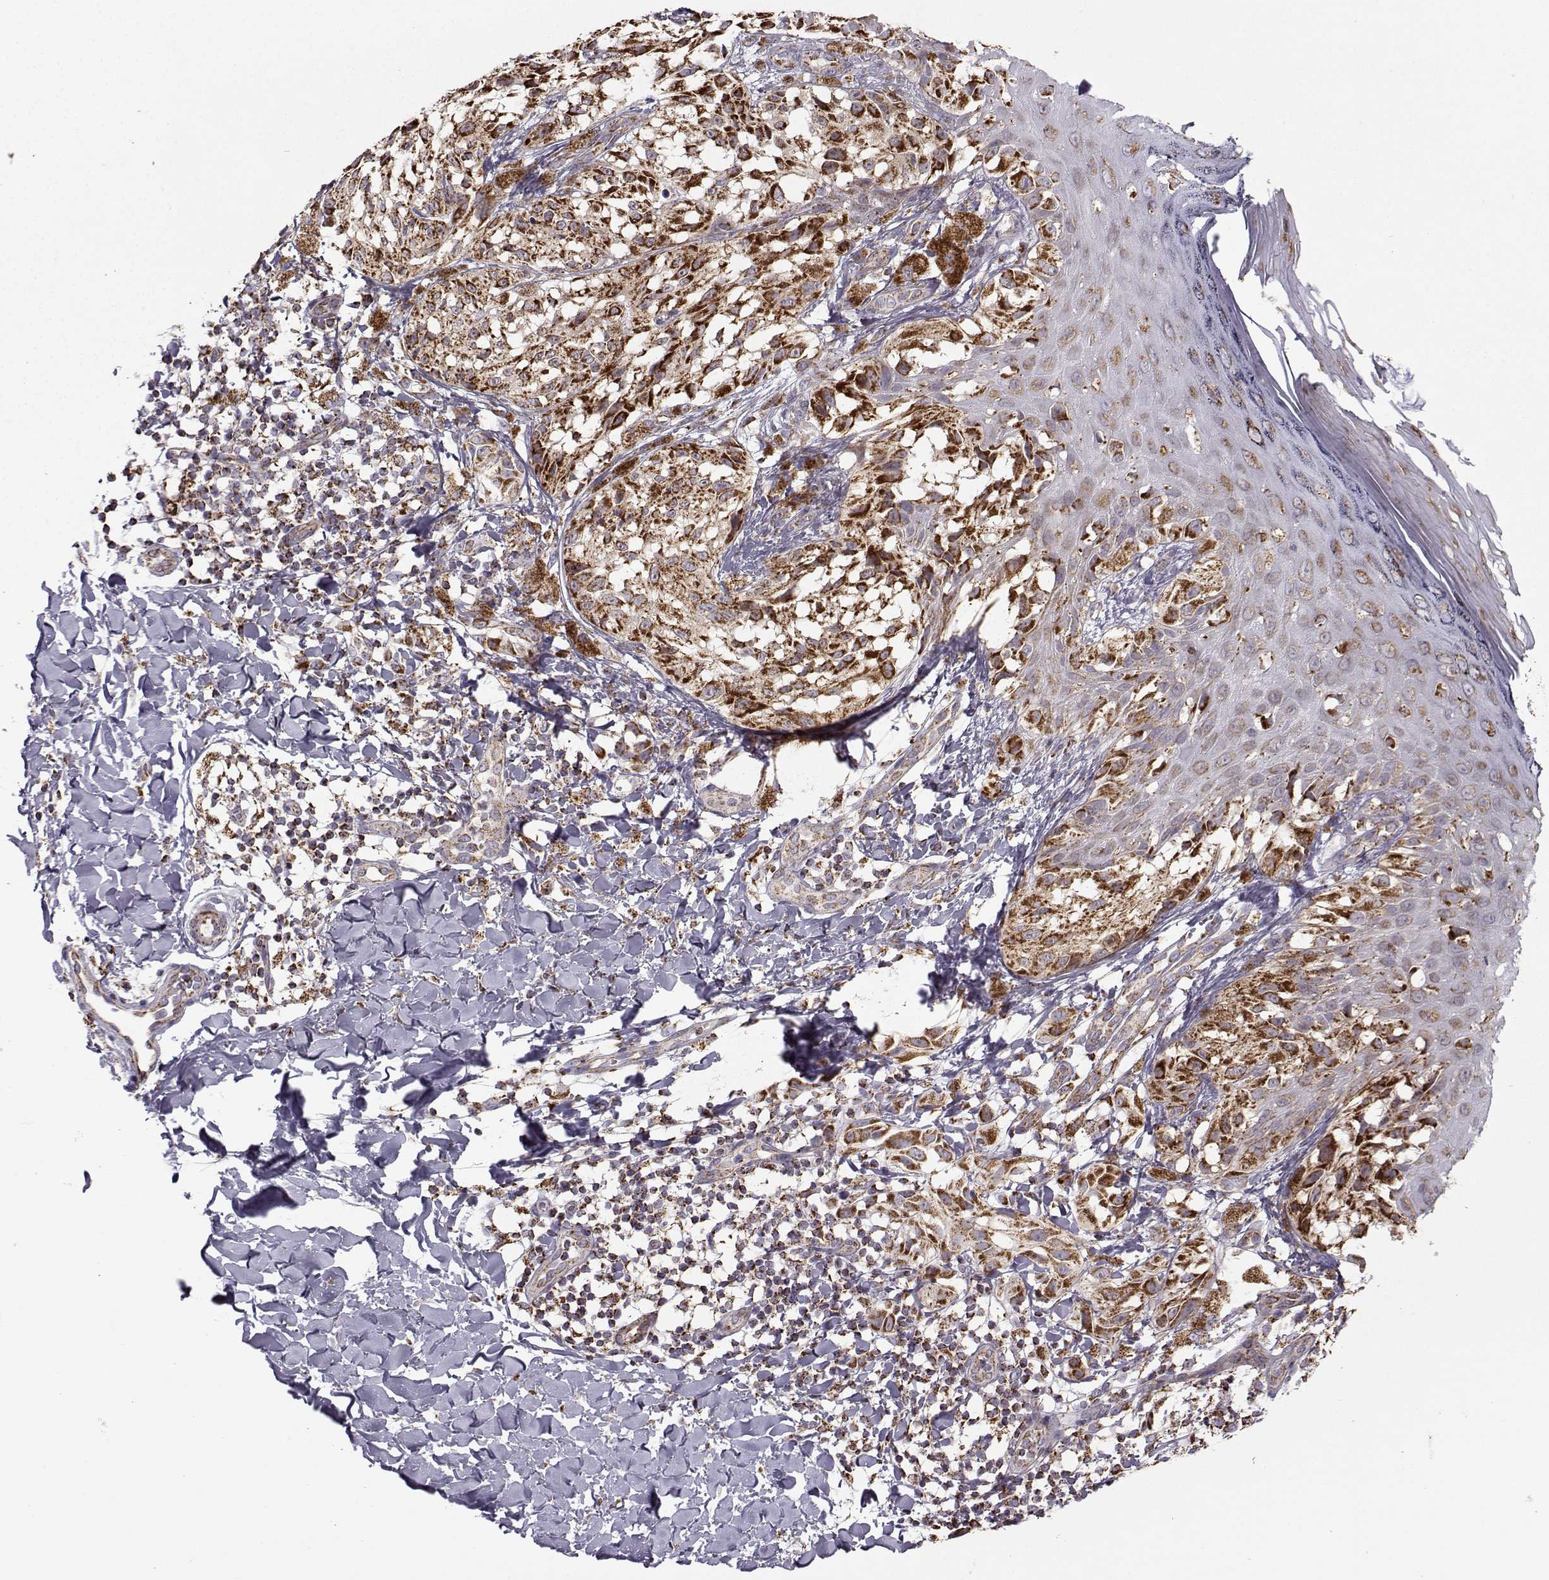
{"staining": {"intensity": "strong", "quantity": ">75%", "location": "cytoplasmic/membranous"}, "tissue": "melanoma", "cell_type": "Tumor cells", "image_type": "cancer", "snomed": [{"axis": "morphology", "description": "Malignant melanoma, NOS"}, {"axis": "topography", "description": "Skin"}], "caption": "A photomicrograph showing strong cytoplasmic/membranous expression in about >75% of tumor cells in melanoma, as visualized by brown immunohistochemical staining.", "gene": "NECAB3", "patient": {"sex": "male", "age": 36}}